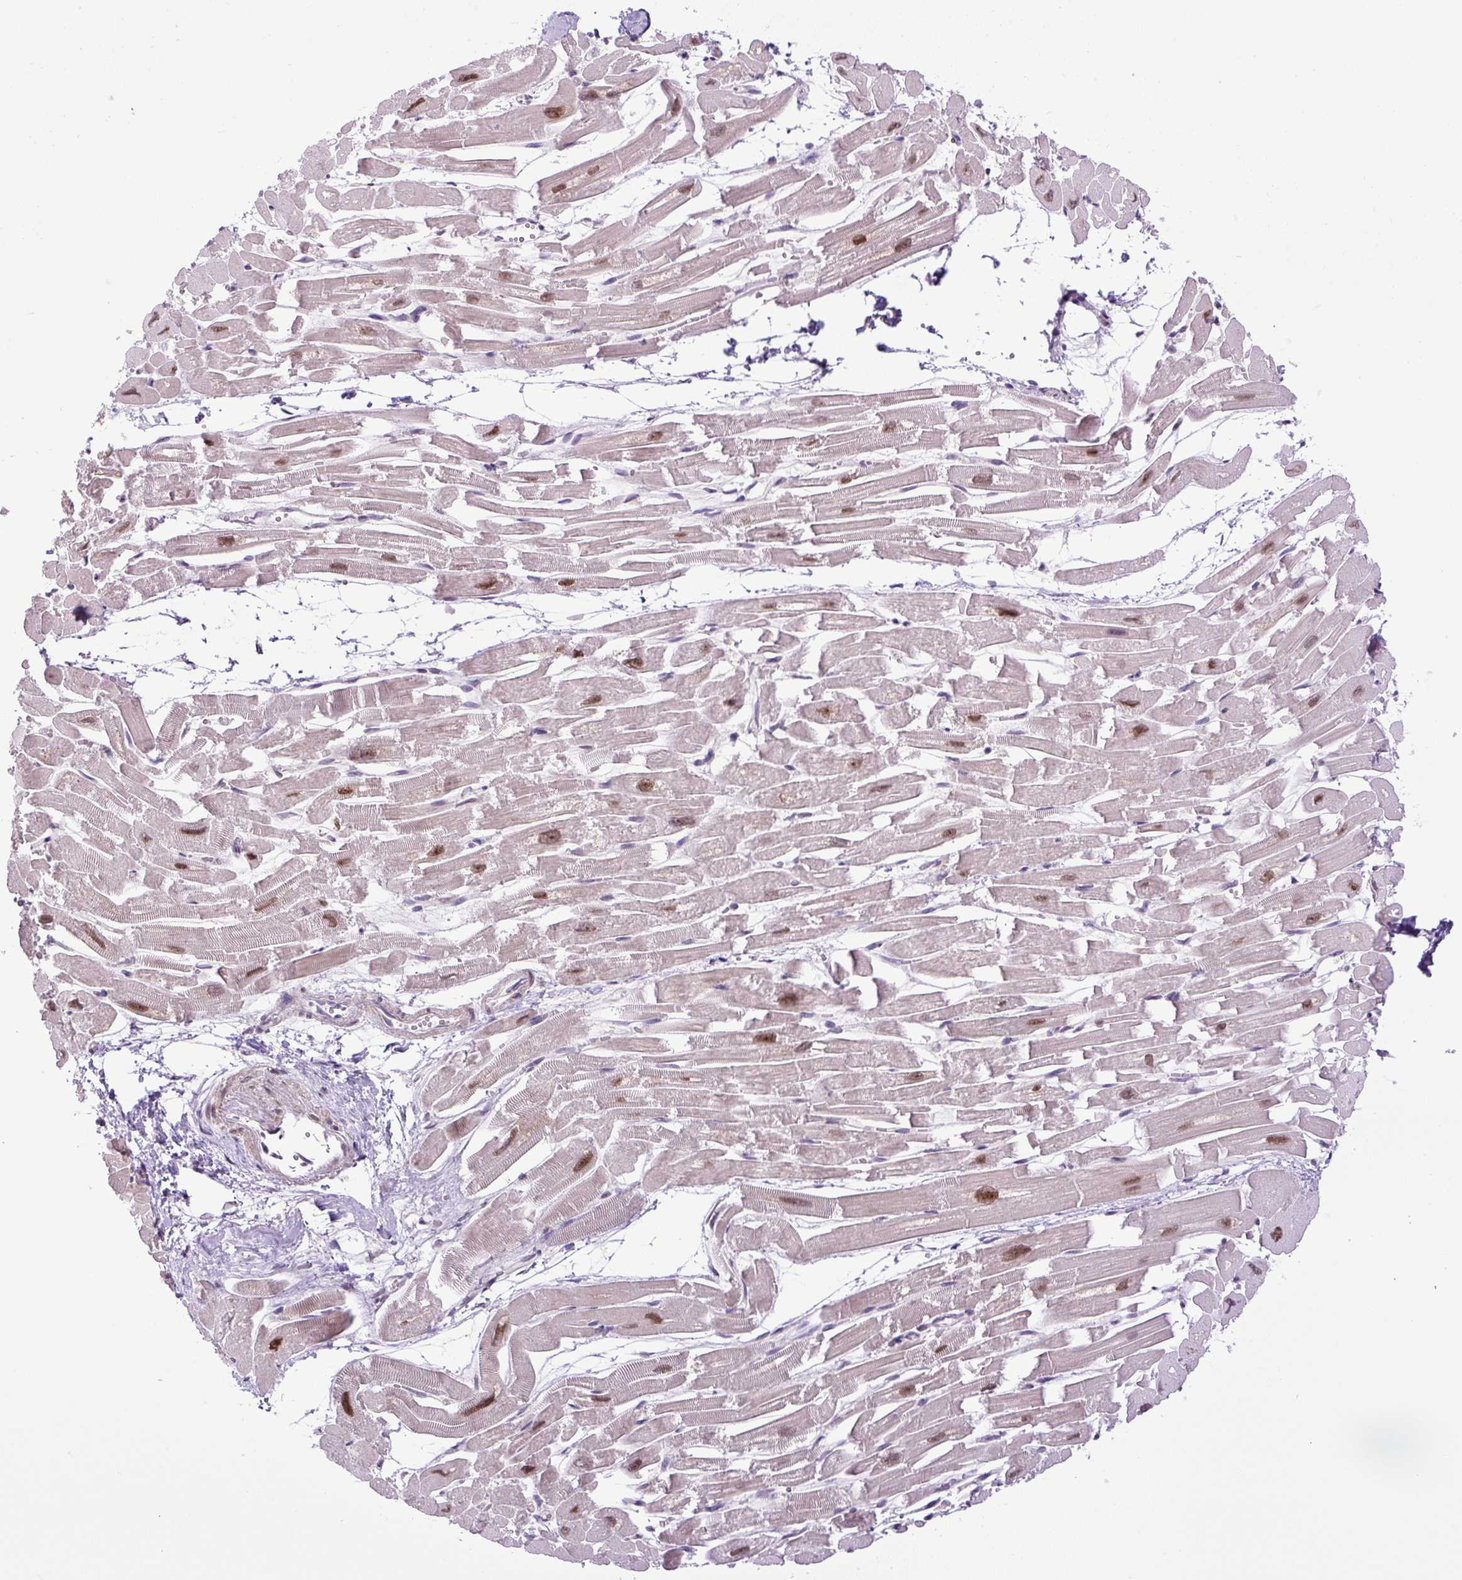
{"staining": {"intensity": "moderate", "quantity": ">75%", "location": "cytoplasmic/membranous,nuclear"}, "tissue": "heart muscle", "cell_type": "Cardiomyocytes", "image_type": "normal", "snomed": [{"axis": "morphology", "description": "Normal tissue, NOS"}, {"axis": "topography", "description": "Heart"}], "caption": "DAB immunohistochemical staining of unremarkable heart muscle reveals moderate cytoplasmic/membranous,nuclear protein expression in about >75% of cardiomyocytes.", "gene": "KPNA1", "patient": {"sex": "male", "age": 54}}